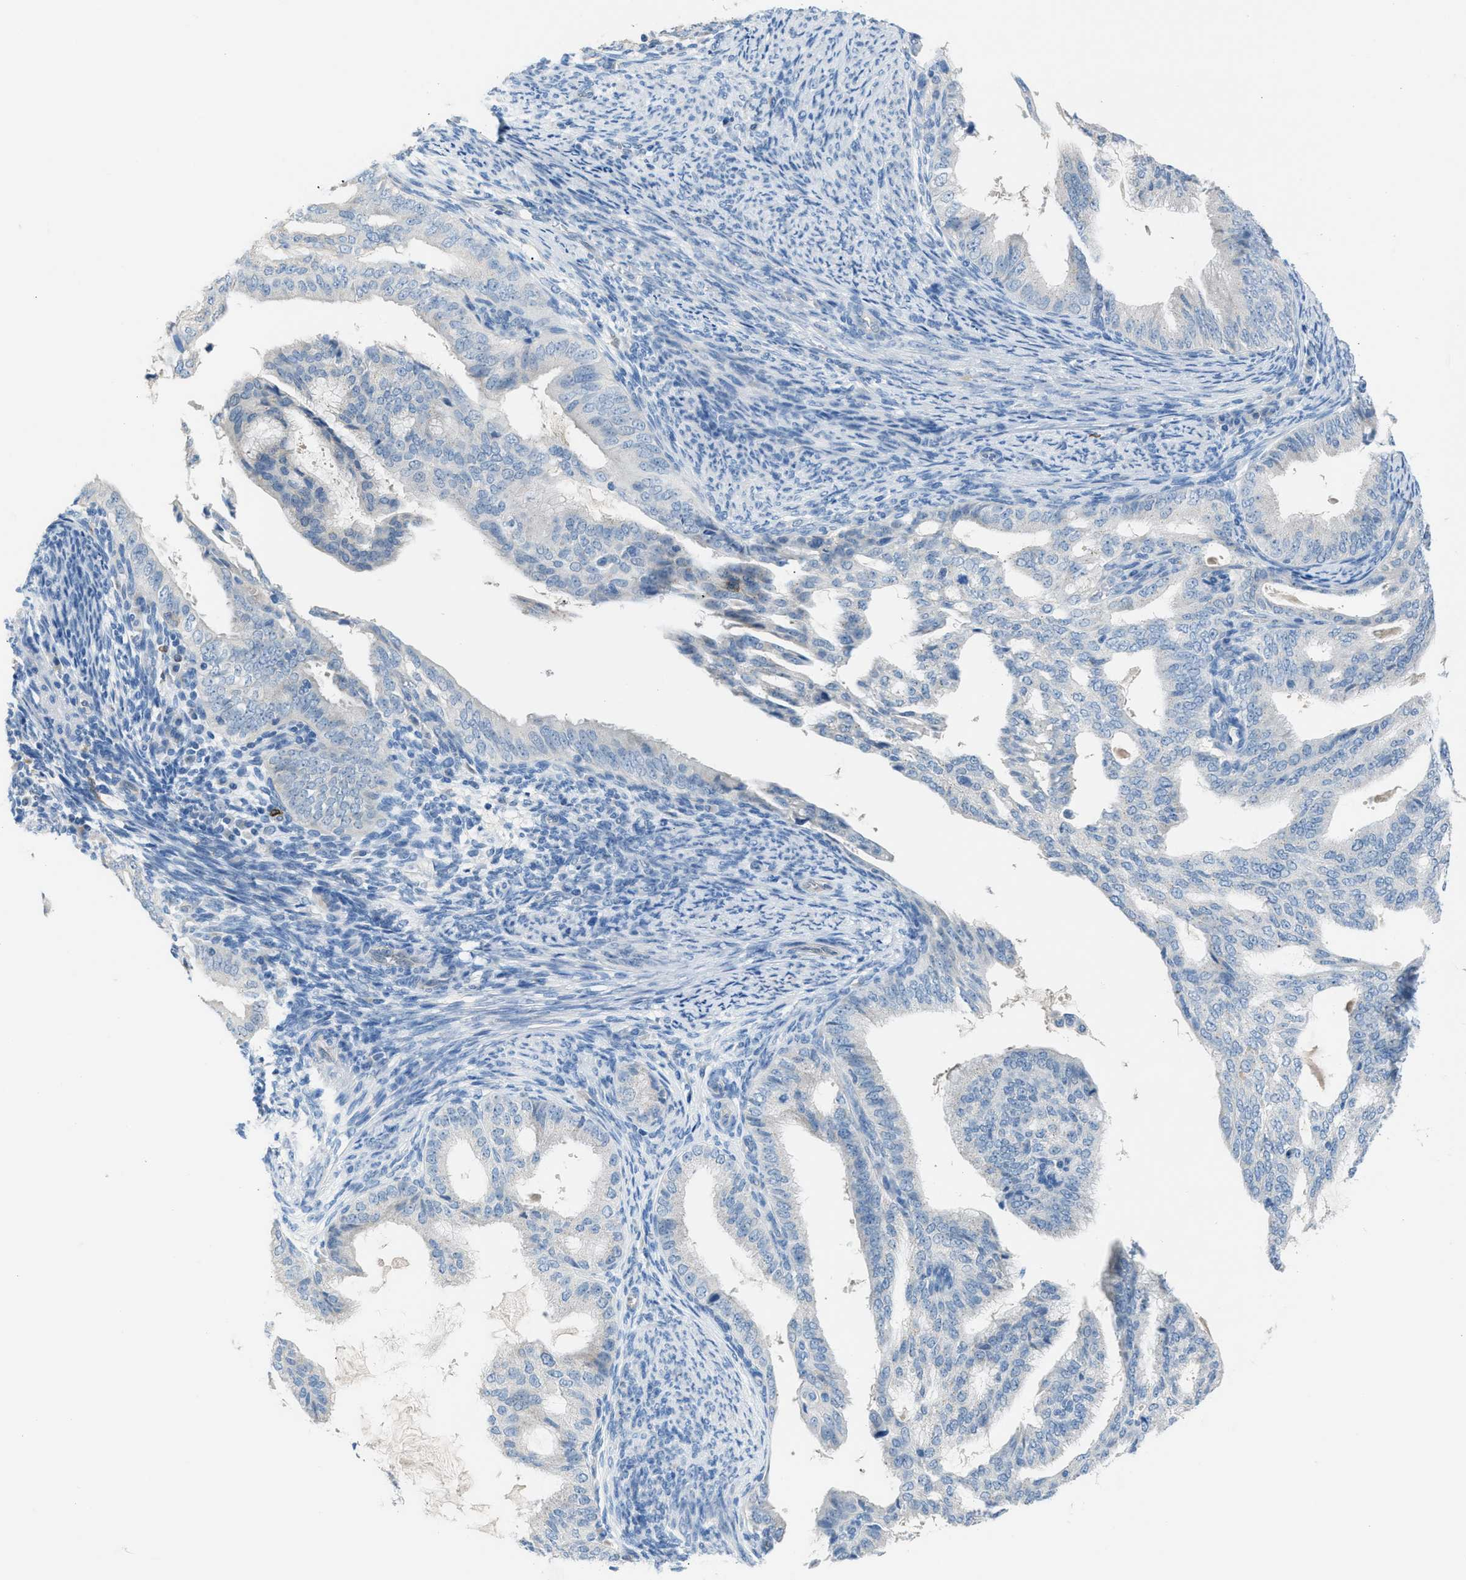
{"staining": {"intensity": "negative", "quantity": "none", "location": "none"}, "tissue": "endometrial cancer", "cell_type": "Tumor cells", "image_type": "cancer", "snomed": [{"axis": "morphology", "description": "Adenocarcinoma, NOS"}, {"axis": "topography", "description": "Endometrium"}], "caption": "Immunohistochemistry image of neoplastic tissue: human endometrial adenocarcinoma stained with DAB shows no significant protein expression in tumor cells.", "gene": "CLEC10A", "patient": {"sex": "female", "age": 58}}